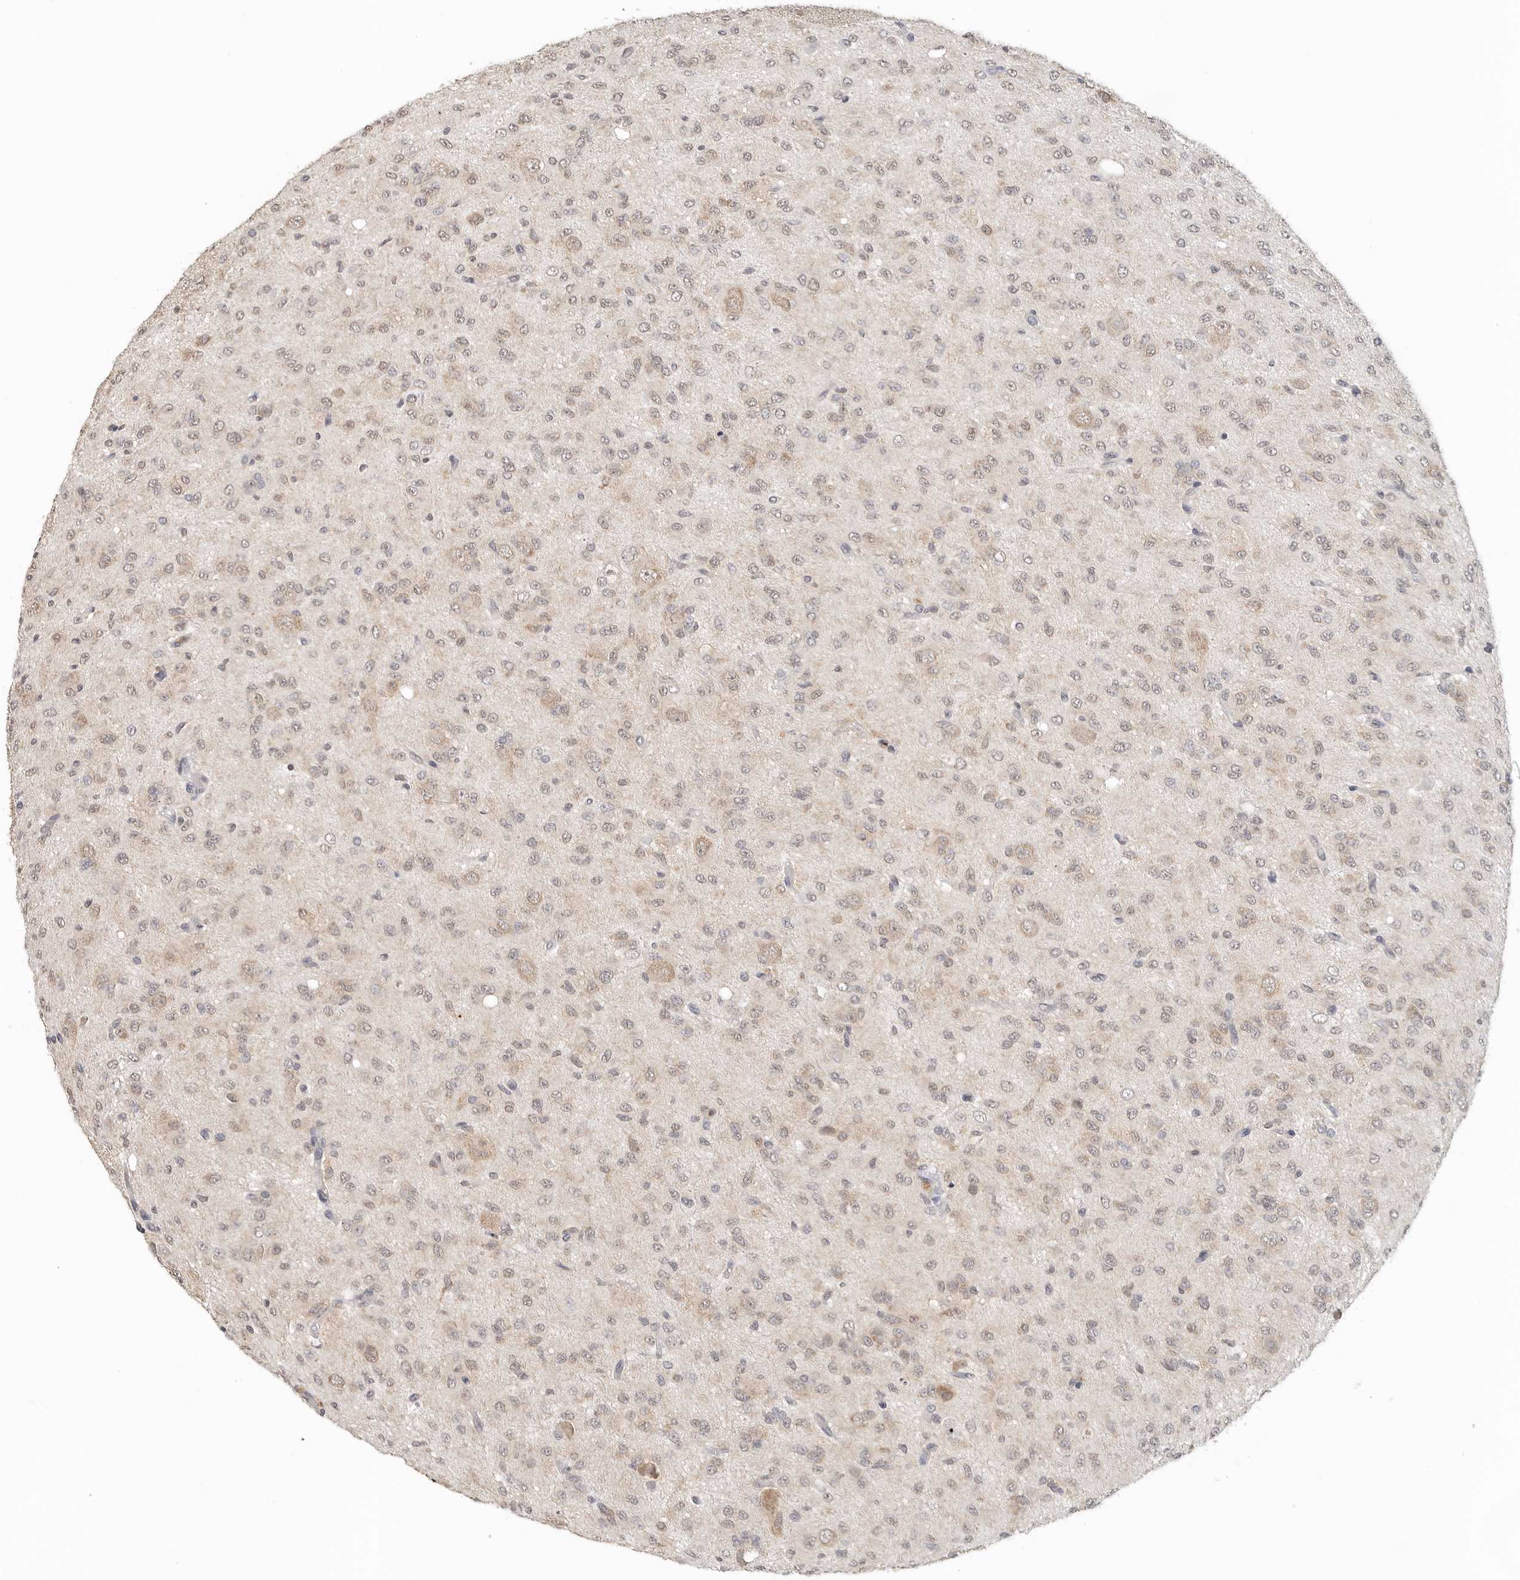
{"staining": {"intensity": "weak", "quantity": "<25%", "location": "cytoplasmic/membranous,nuclear"}, "tissue": "glioma", "cell_type": "Tumor cells", "image_type": "cancer", "snomed": [{"axis": "morphology", "description": "Glioma, malignant, High grade"}, {"axis": "topography", "description": "Brain"}], "caption": "This is an immunohistochemistry histopathology image of human glioma. There is no positivity in tumor cells.", "gene": "METAP1", "patient": {"sex": "female", "age": 59}}